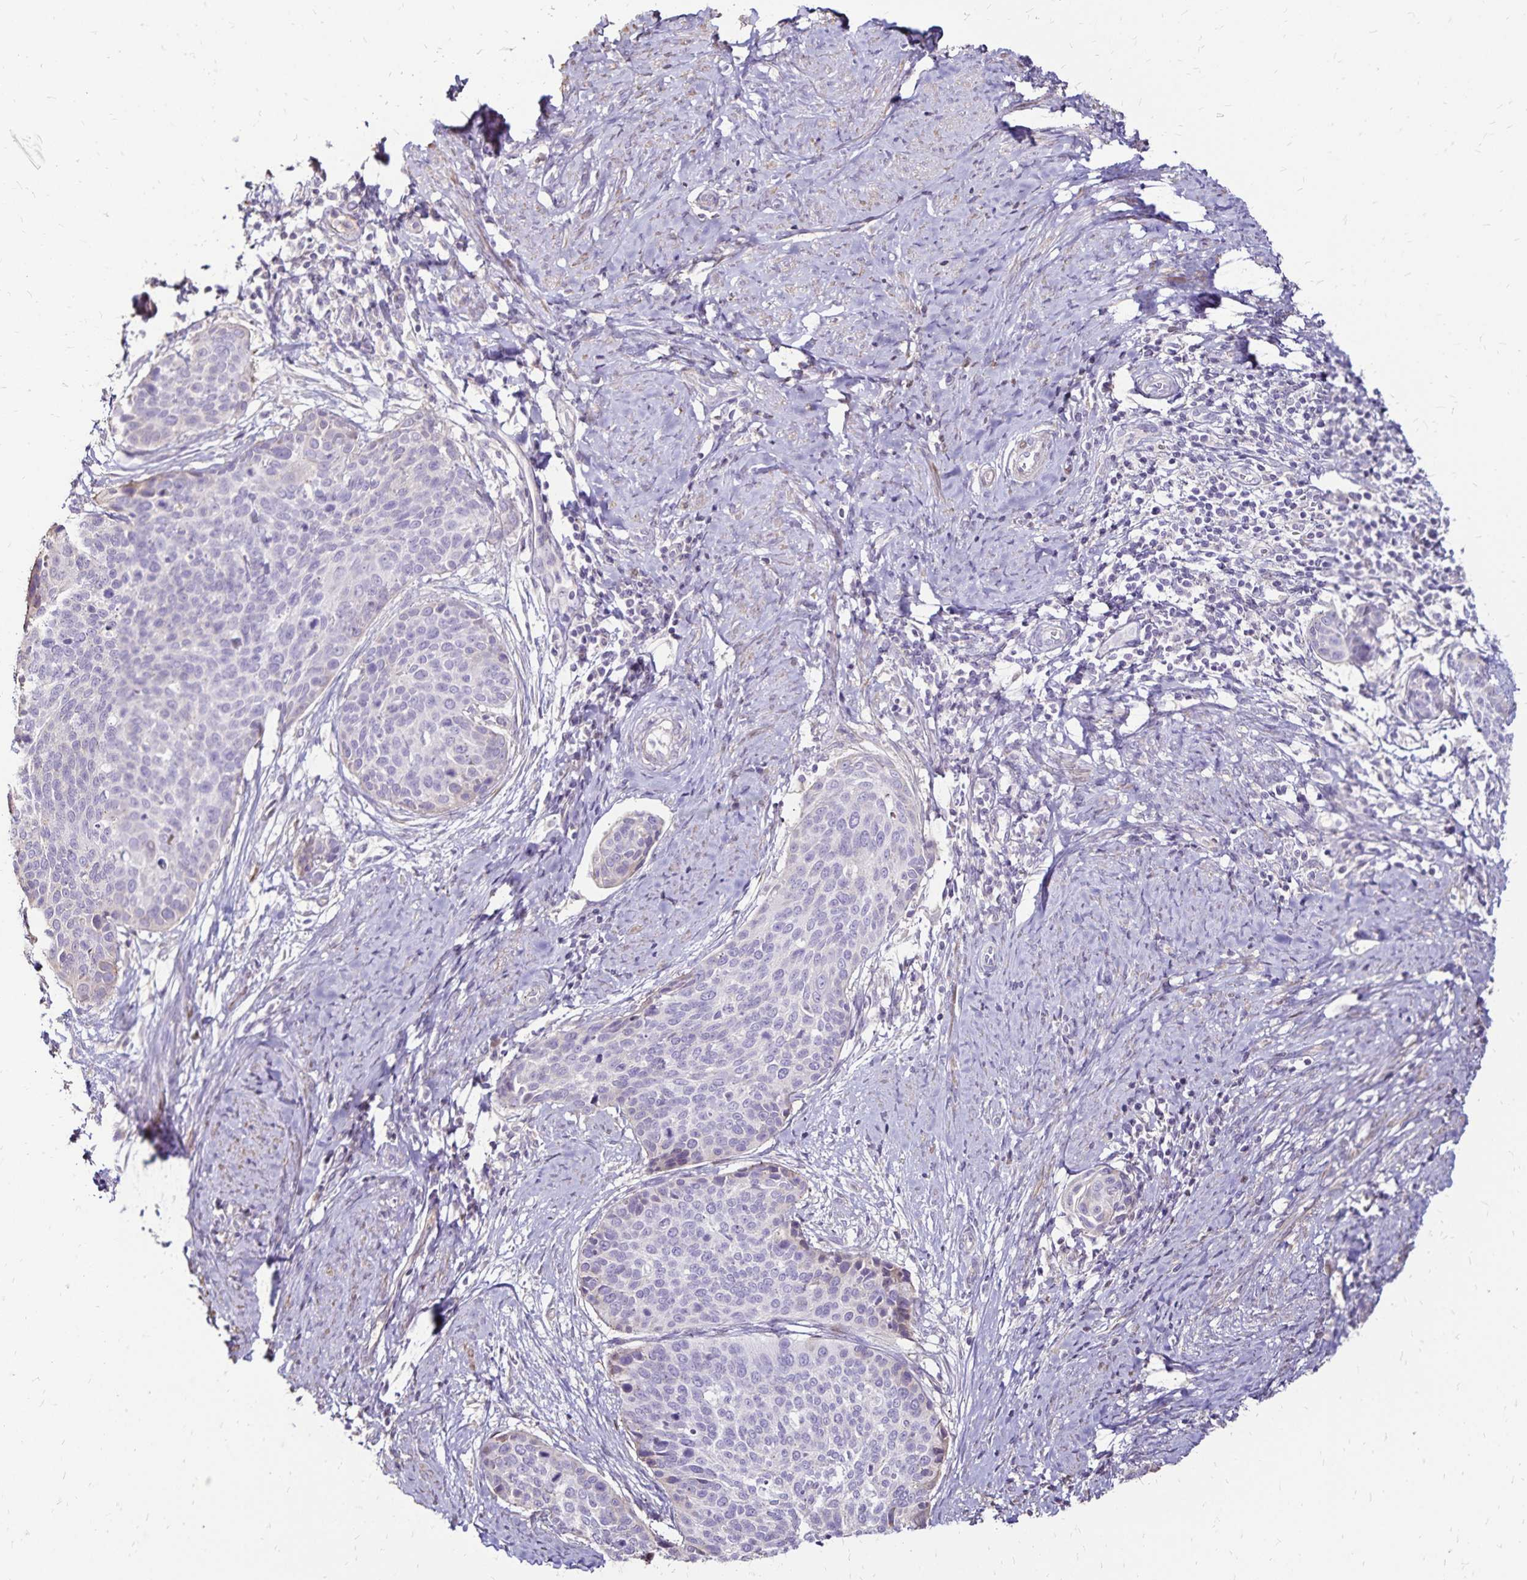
{"staining": {"intensity": "negative", "quantity": "none", "location": "none"}, "tissue": "cervical cancer", "cell_type": "Tumor cells", "image_type": "cancer", "snomed": [{"axis": "morphology", "description": "Squamous cell carcinoma, NOS"}, {"axis": "topography", "description": "Cervix"}], "caption": "IHC photomicrograph of human cervical cancer (squamous cell carcinoma) stained for a protein (brown), which reveals no staining in tumor cells.", "gene": "KISS1", "patient": {"sex": "female", "age": 69}}